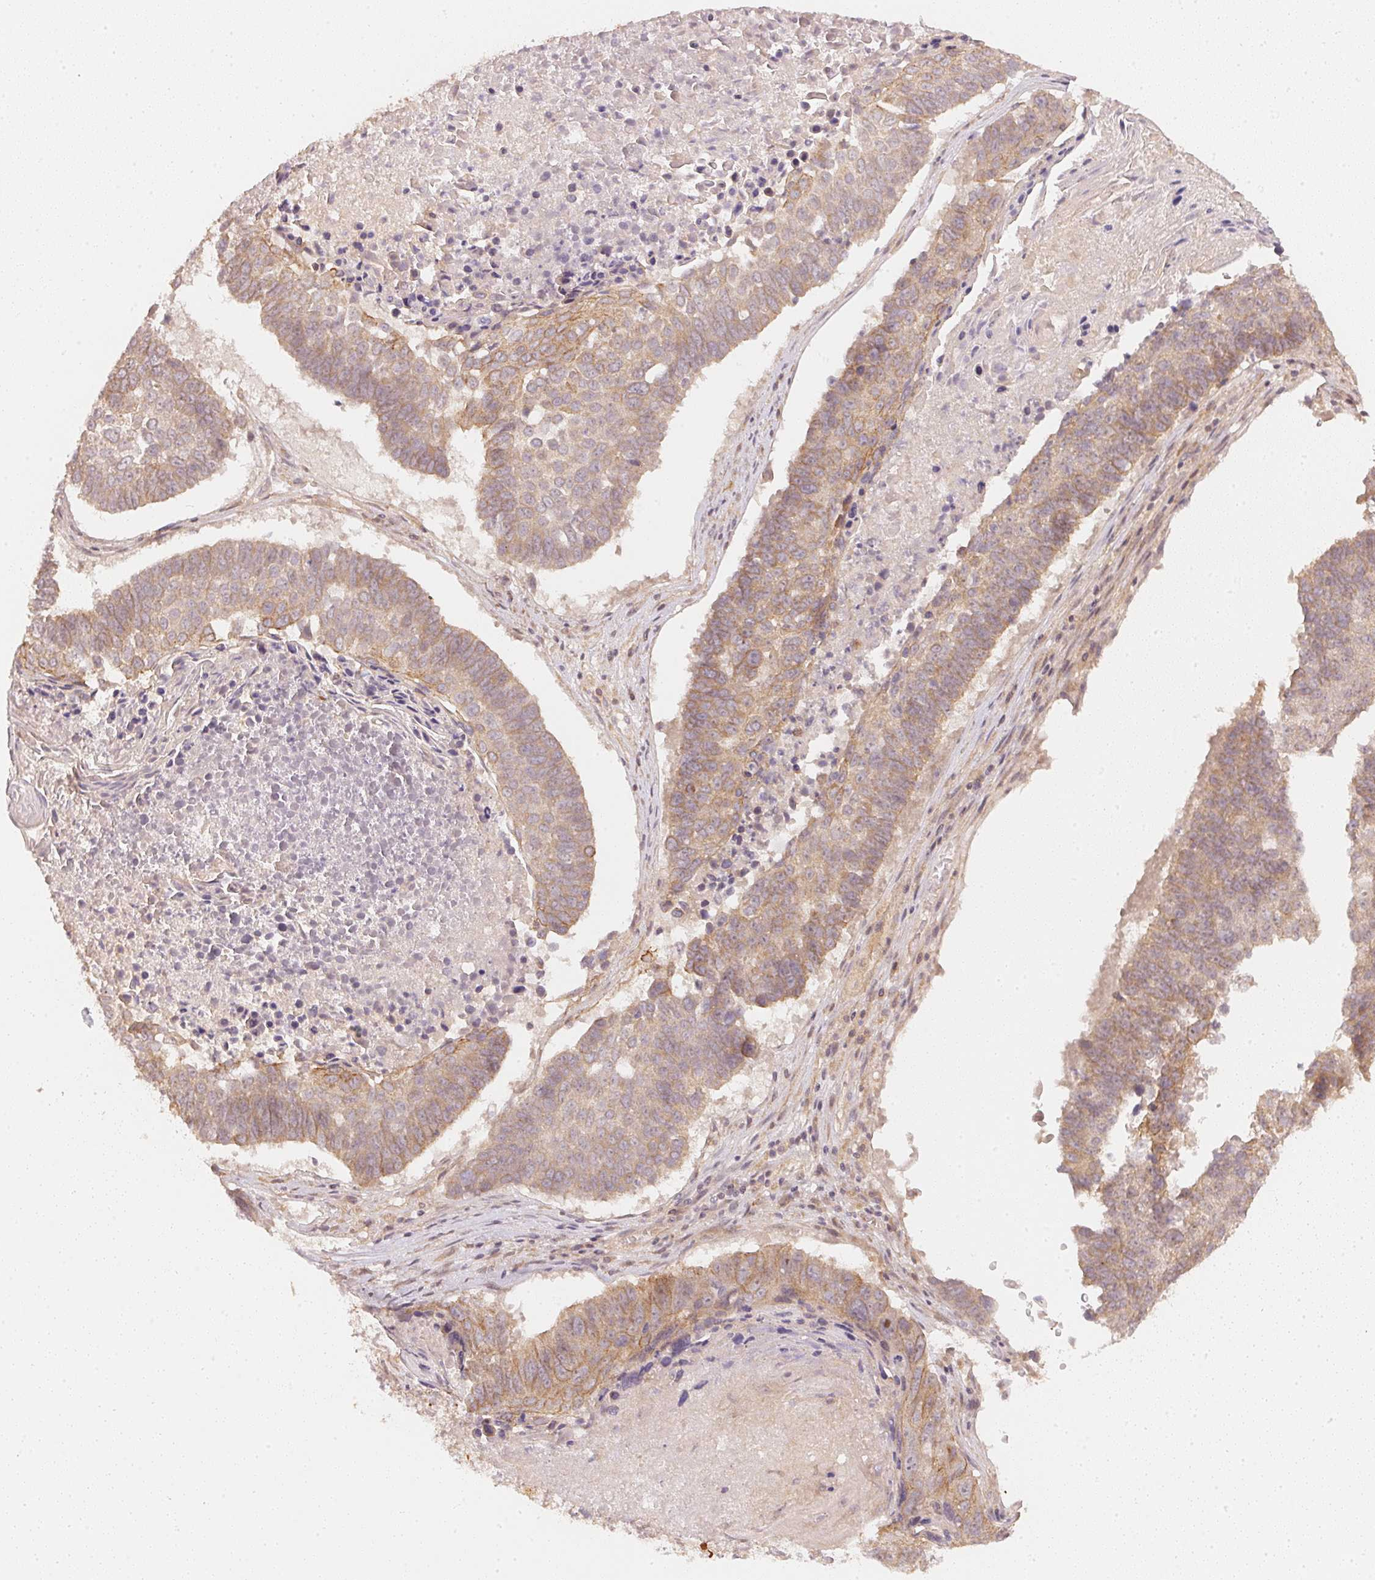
{"staining": {"intensity": "moderate", "quantity": "25%-75%", "location": "cytoplasmic/membranous"}, "tissue": "lung cancer", "cell_type": "Tumor cells", "image_type": "cancer", "snomed": [{"axis": "morphology", "description": "Squamous cell carcinoma, NOS"}, {"axis": "topography", "description": "Lung"}], "caption": "Immunohistochemistry (IHC) image of lung cancer (squamous cell carcinoma) stained for a protein (brown), which exhibits medium levels of moderate cytoplasmic/membranous positivity in approximately 25%-75% of tumor cells.", "gene": "WDR54", "patient": {"sex": "male", "age": 73}}